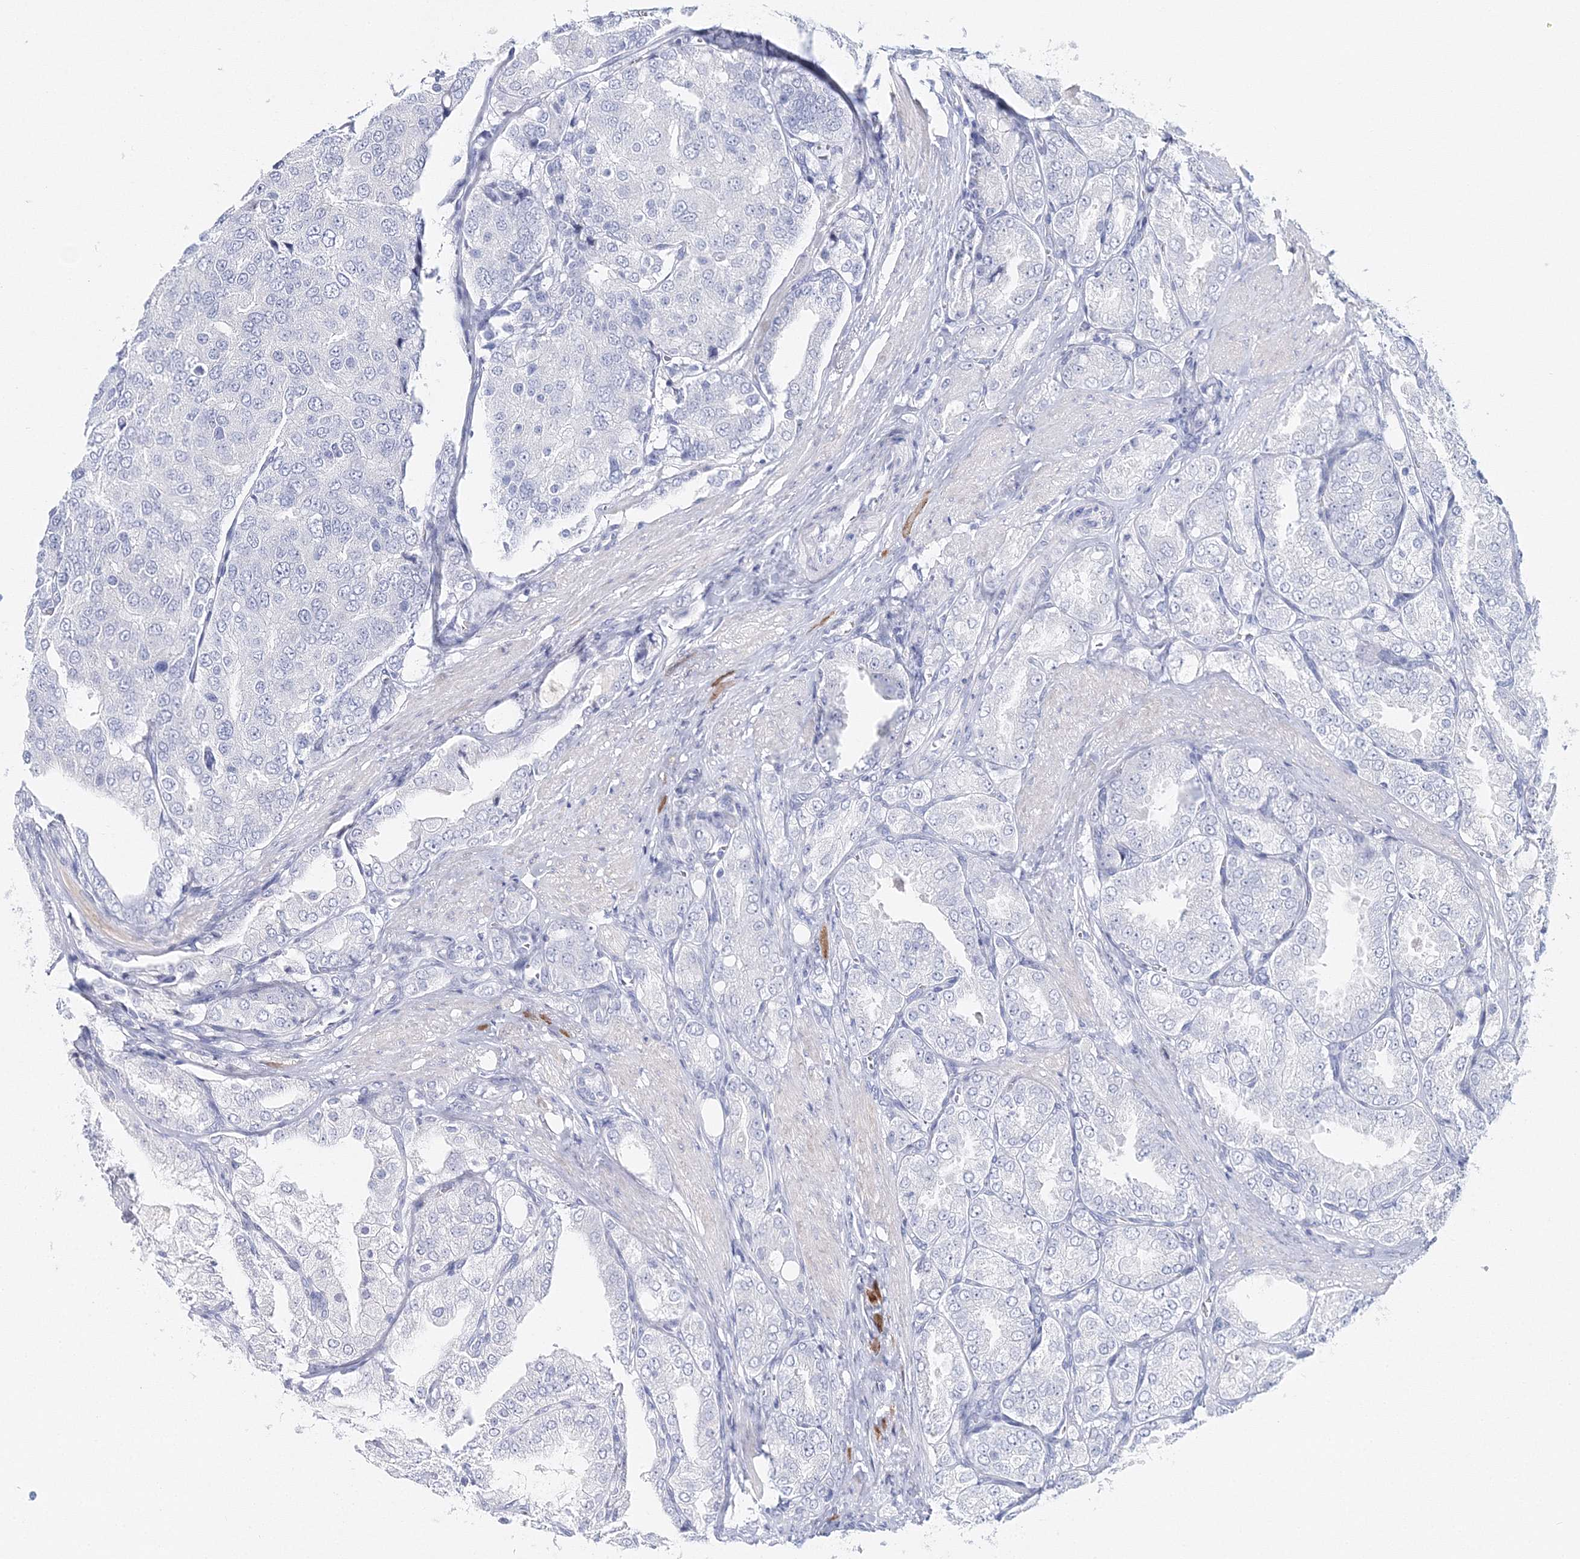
{"staining": {"intensity": "negative", "quantity": "none", "location": "none"}, "tissue": "prostate cancer", "cell_type": "Tumor cells", "image_type": "cancer", "snomed": [{"axis": "morphology", "description": "Adenocarcinoma, High grade"}, {"axis": "topography", "description": "Prostate"}], "caption": "An immunohistochemistry photomicrograph of prostate cancer is shown. There is no staining in tumor cells of prostate cancer. The staining was performed using DAB (3,3'-diaminobenzidine) to visualize the protein expression in brown, while the nuclei were stained in blue with hematoxylin (Magnification: 20x).", "gene": "MYOZ2", "patient": {"sex": "male", "age": 50}}